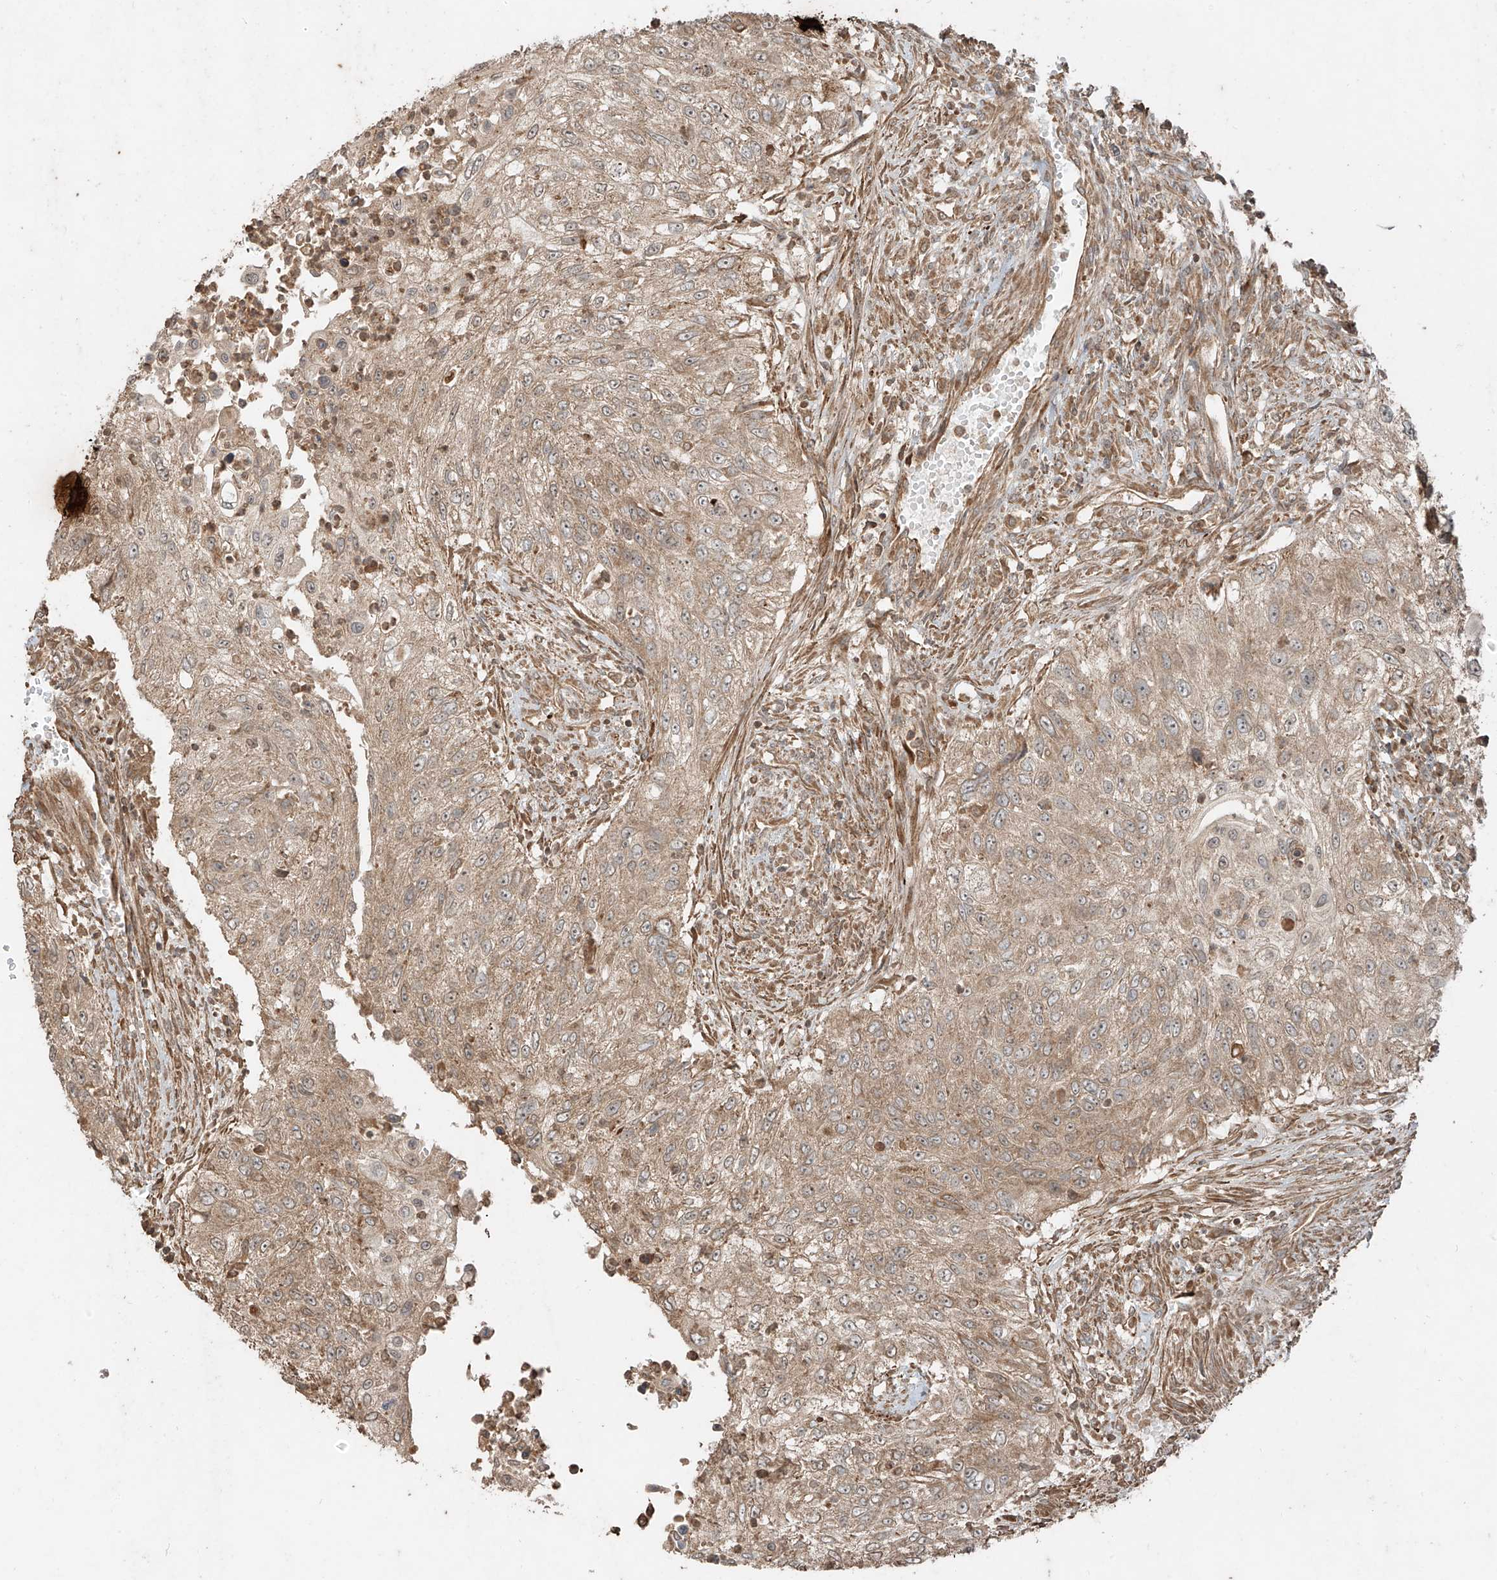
{"staining": {"intensity": "weak", "quantity": ">75%", "location": "cytoplasmic/membranous"}, "tissue": "urothelial cancer", "cell_type": "Tumor cells", "image_type": "cancer", "snomed": [{"axis": "morphology", "description": "Urothelial carcinoma, High grade"}, {"axis": "topography", "description": "Urinary bladder"}], "caption": "The image displays a brown stain indicating the presence of a protein in the cytoplasmic/membranous of tumor cells in urothelial cancer.", "gene": "ANKZF1", "patient": {"sex": "female", "age": 60}}